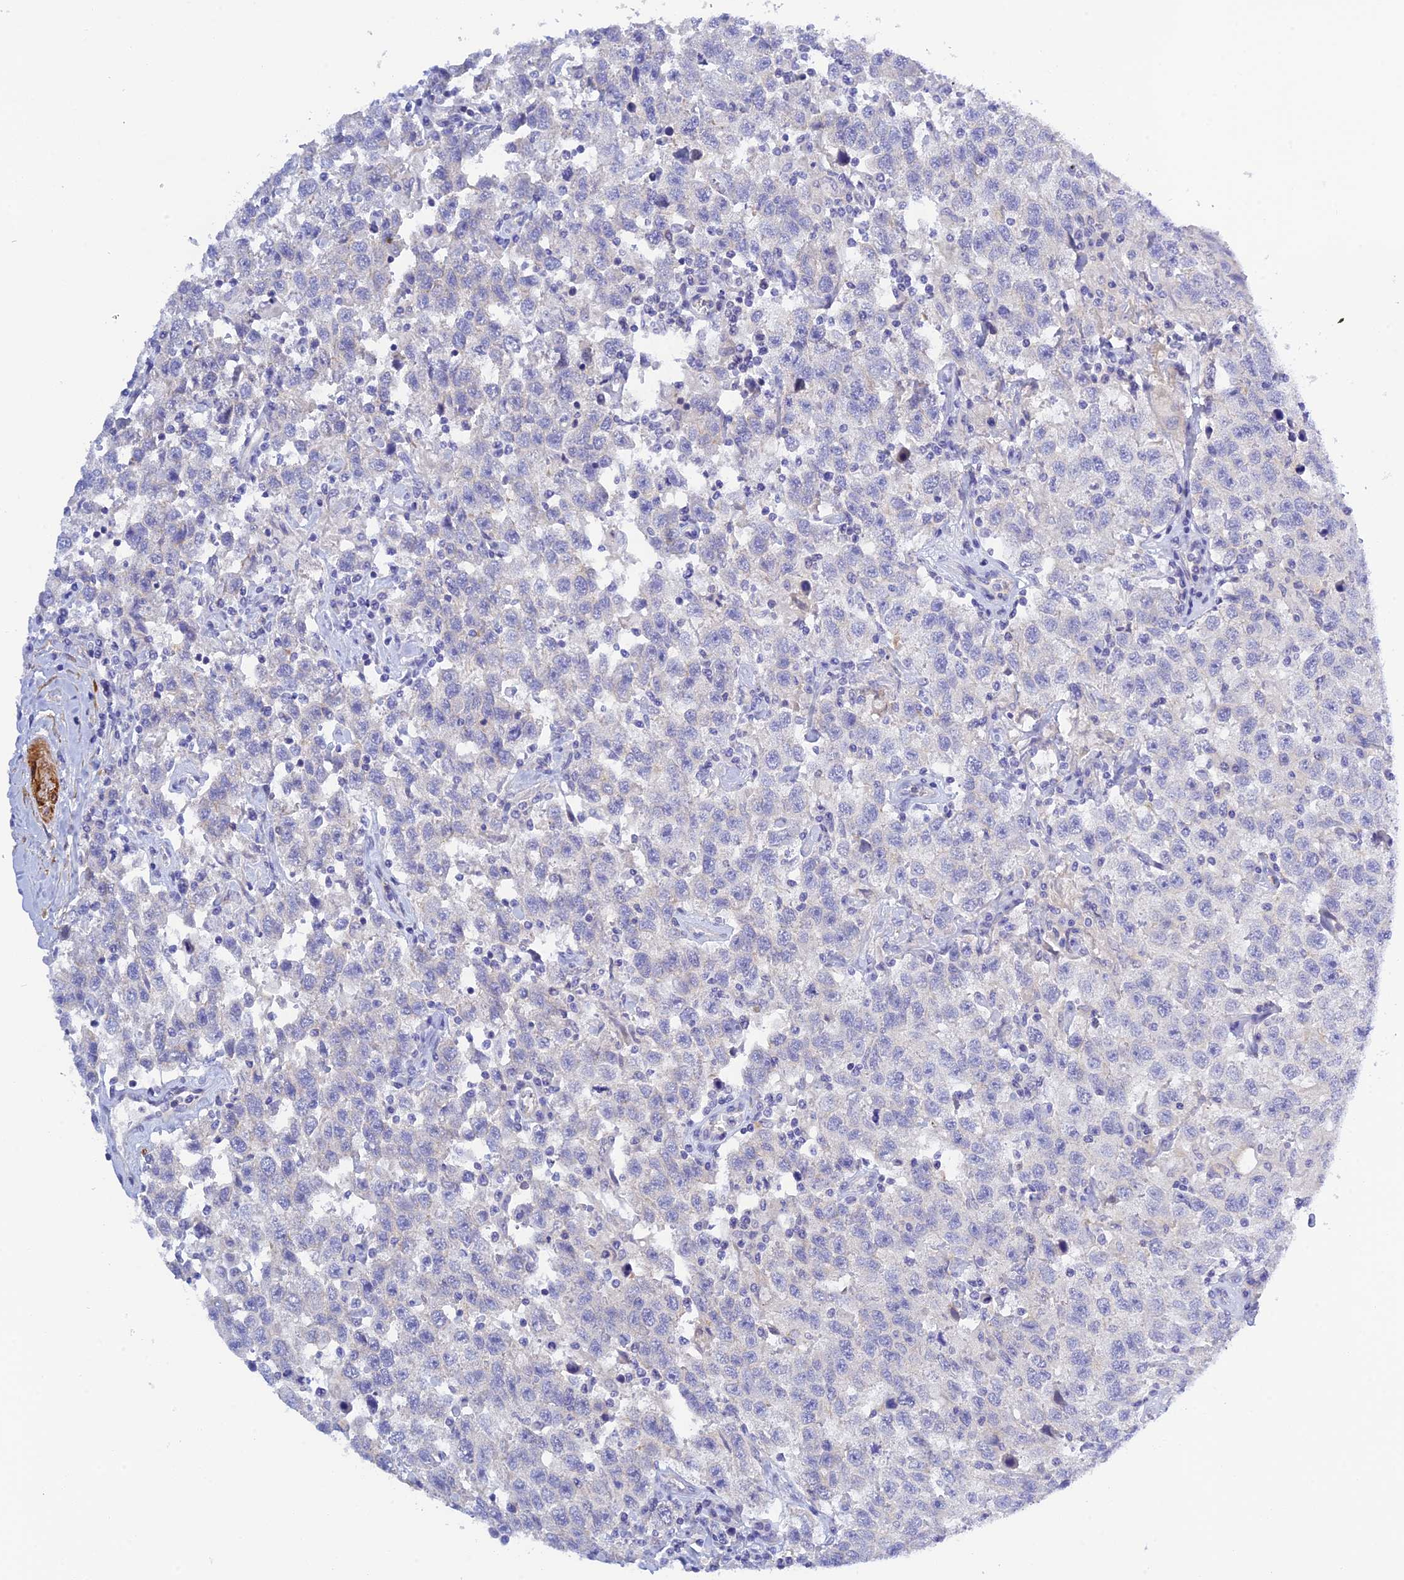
{"staining": {"intensity": "negative", "quantity": "none", "location": "none"}, "tissue": "testis cancer", "cell_type": "Tumor cells", "image_type": "cancer", "snomed": [{"axis": "morphology", "description": "Seminoma, NOS"}, {"axis": "topography", "description": "Testis"}], "caption": "Testis seminoma stained for a protein using immunohistochemistry (IHC) displays no expression tumor cells.", "gene": "ZDHHC16", "patient": {"sex": "male", "age": 41}}